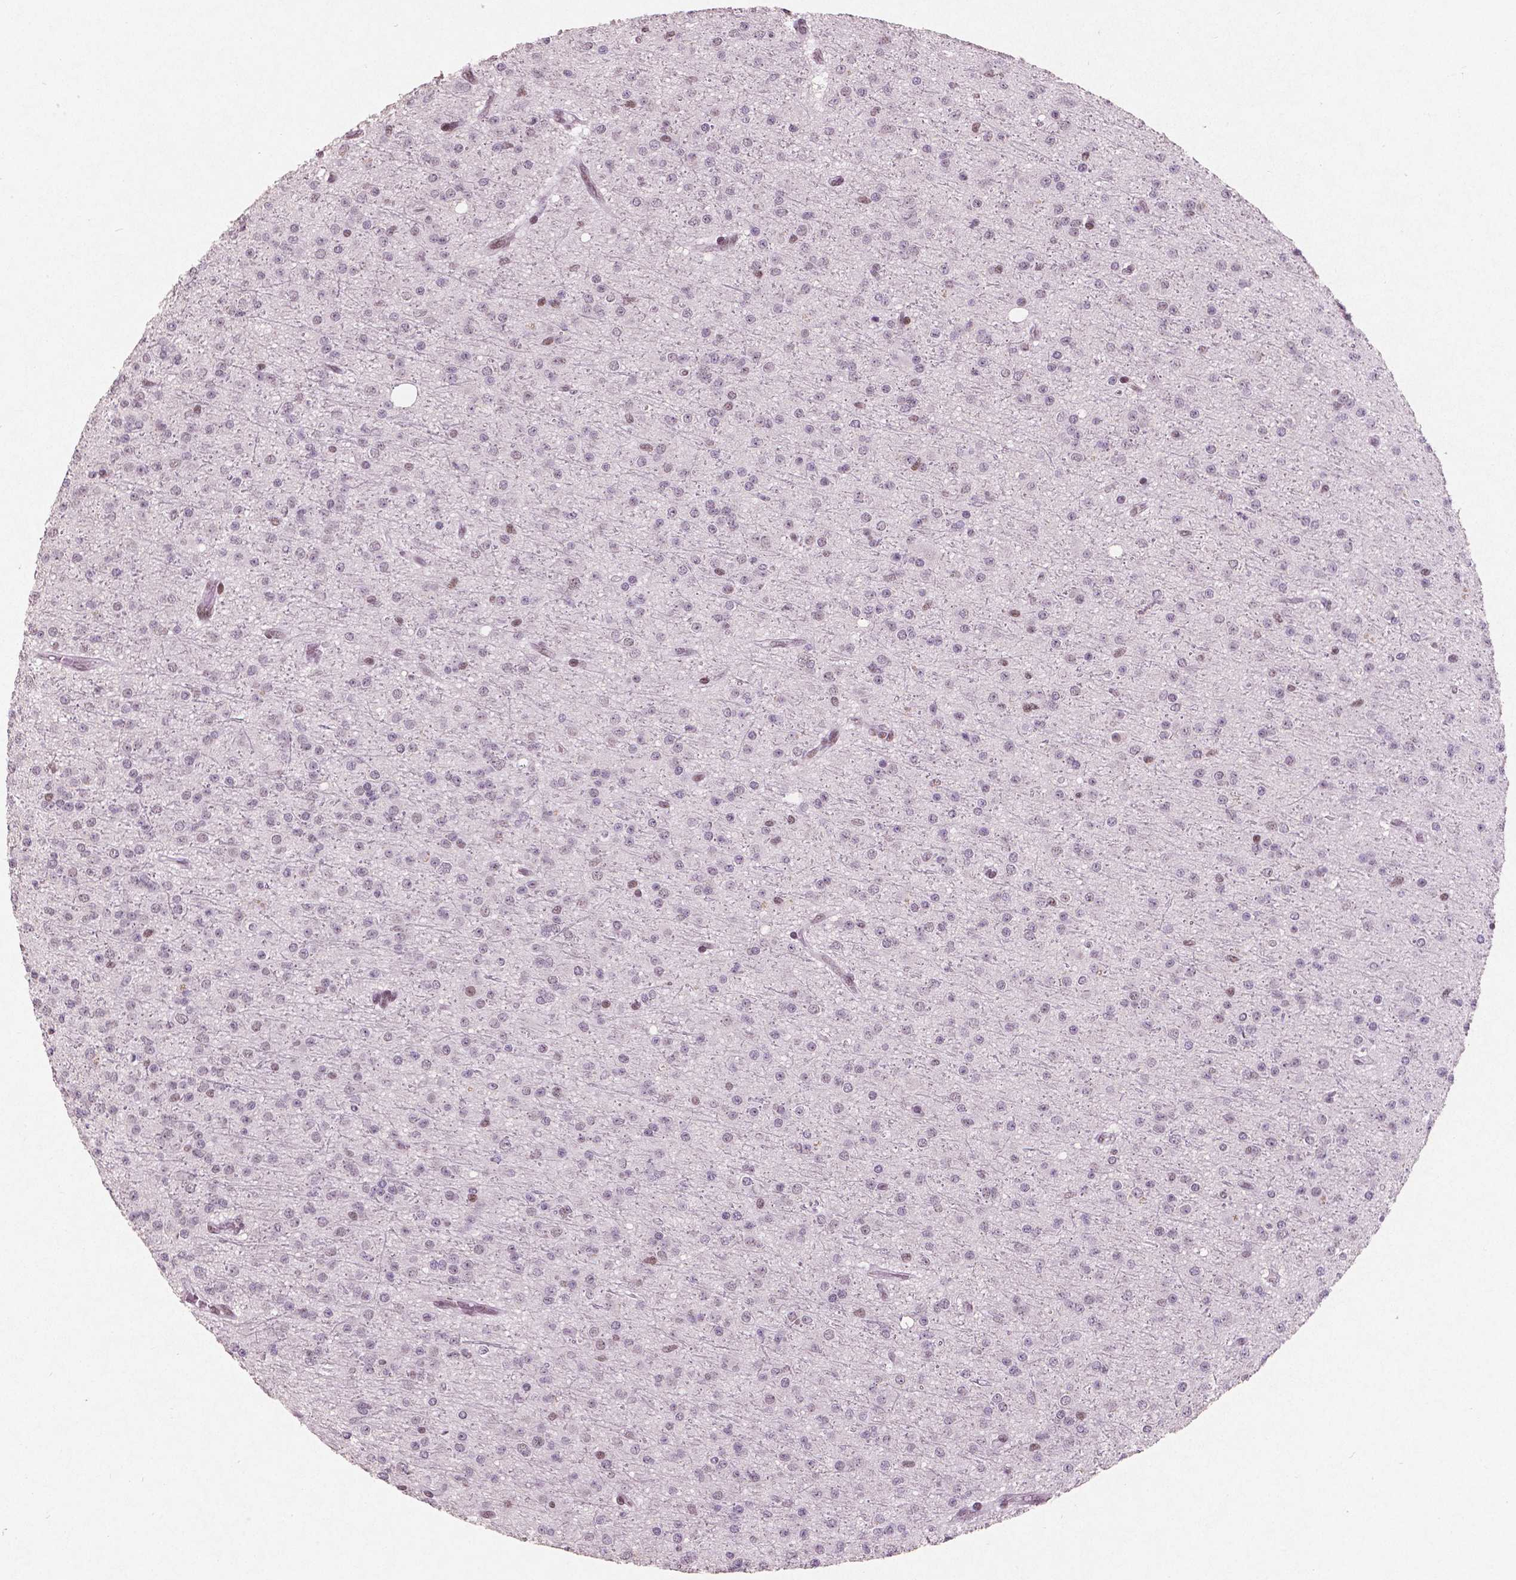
{"staining": {"intensity": "negative", "quantity": "none", "location": "none"}, "tissue": "glioma", "cell_type": "Tumor cells", "image_type": "cancer", "snomed": [{"axis": "morphology", "description": "Glioma, malignant, Low grade"}, {"axis": "topography", "description": "Brain"}], "caption": "IHC photomicrograph of neoplastic tissue: human low-grade glioma (malignant) stained with DAB reveals no significant protein expression in tumor cells.", "gene": "BRD4", "patient": {"sex": "male", "age": 27}}